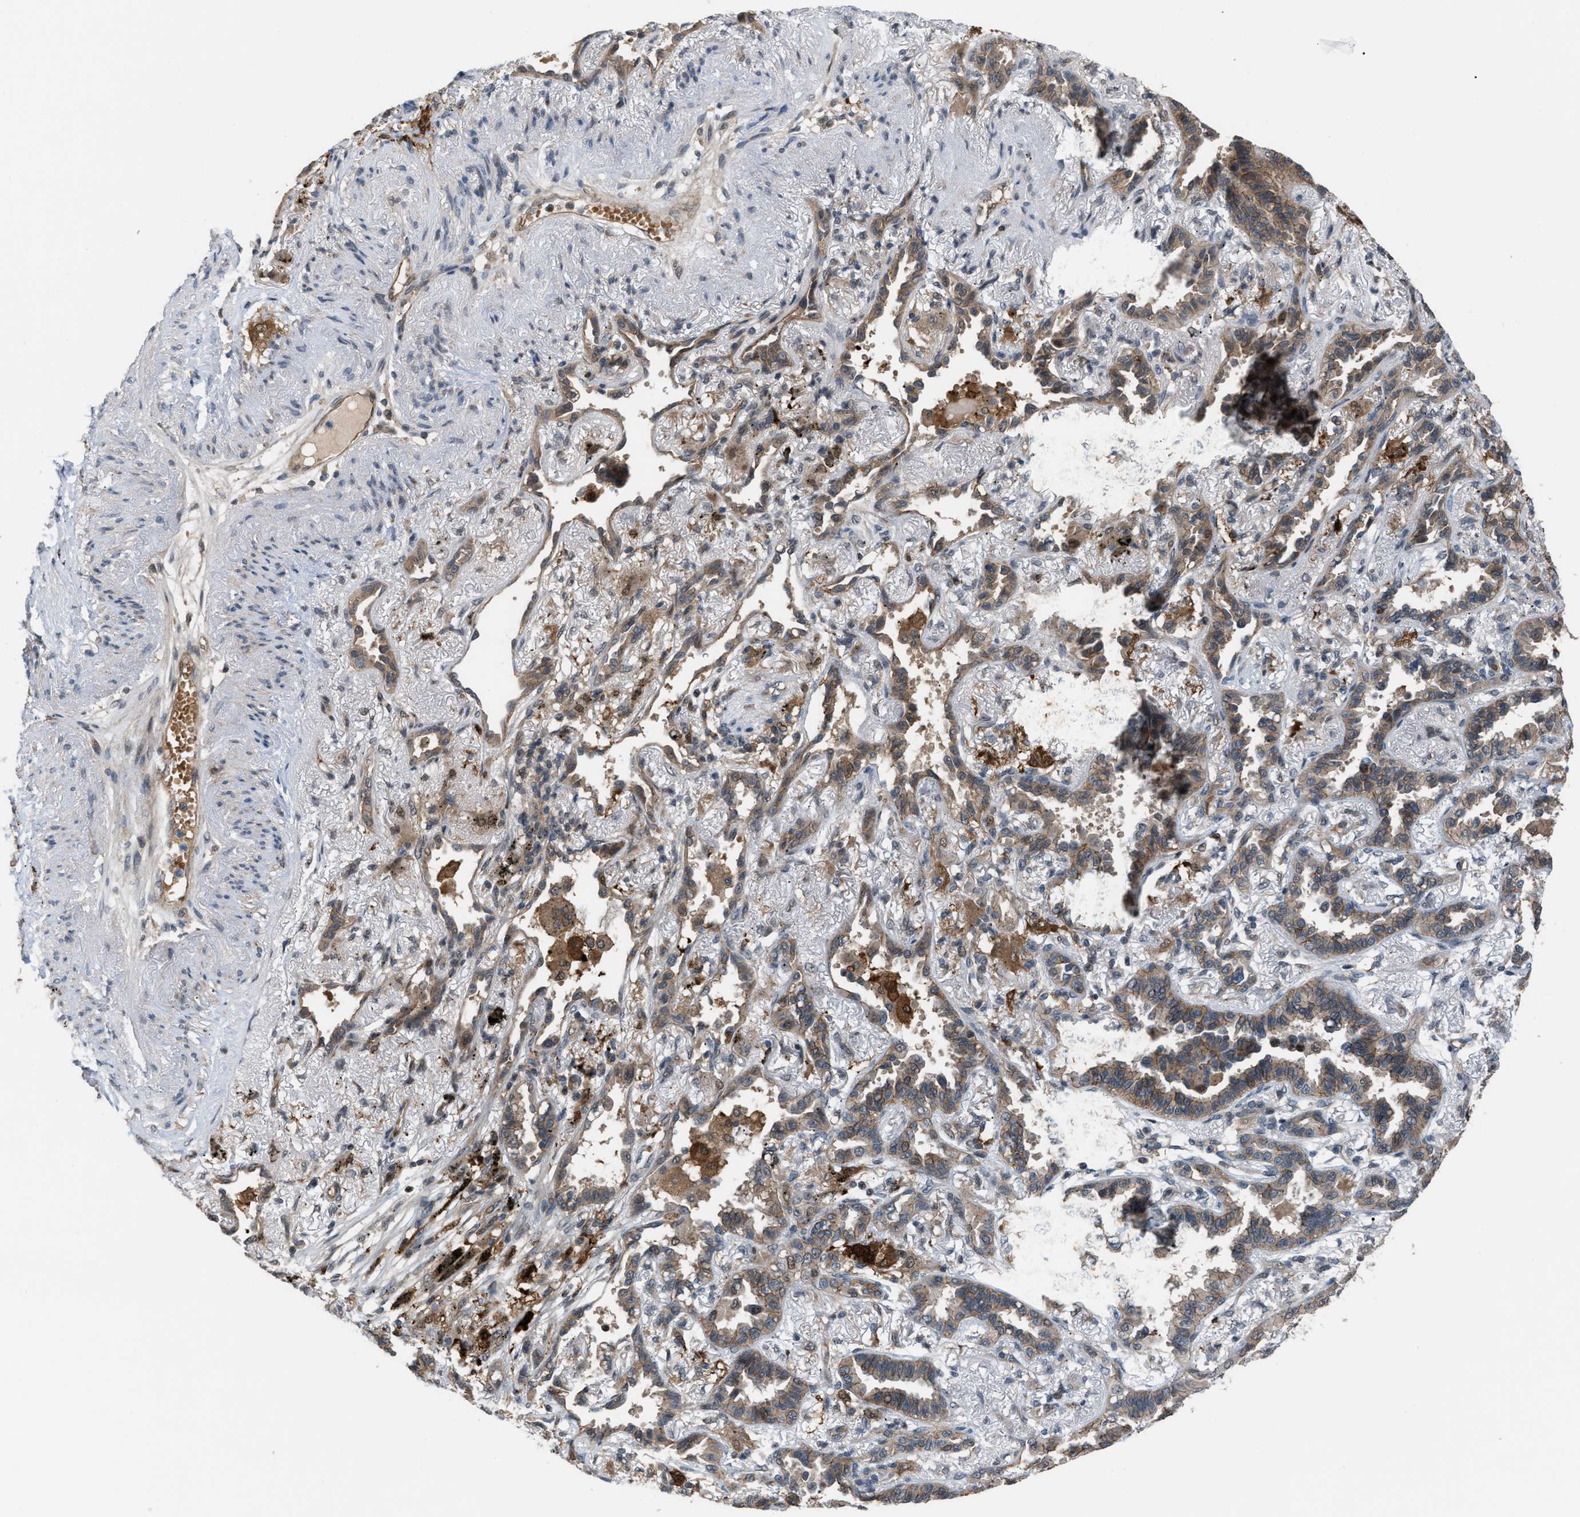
{"staining": {"intensity": "weak", "quantity": "25%-75%", "location": "cytoplasmic/membranous"}, "tissue": "lung cancer", "cell_type": "Tumor cells", "image_type": "cancer", "snomed": [{"axis": "morphology", "description": "Adenocarcinoma, NOS"}, {"axis": "topography", "description": "Lung"}], "caption": "This is an image of immunohistochemistry (IHC) staining of adenocarcinoma (lung), which shows weak positivity in the cytoplasmic/membranous of tumor cells.", "gene": "RFFL", "patient": {"sex": "male", "age": 59}}